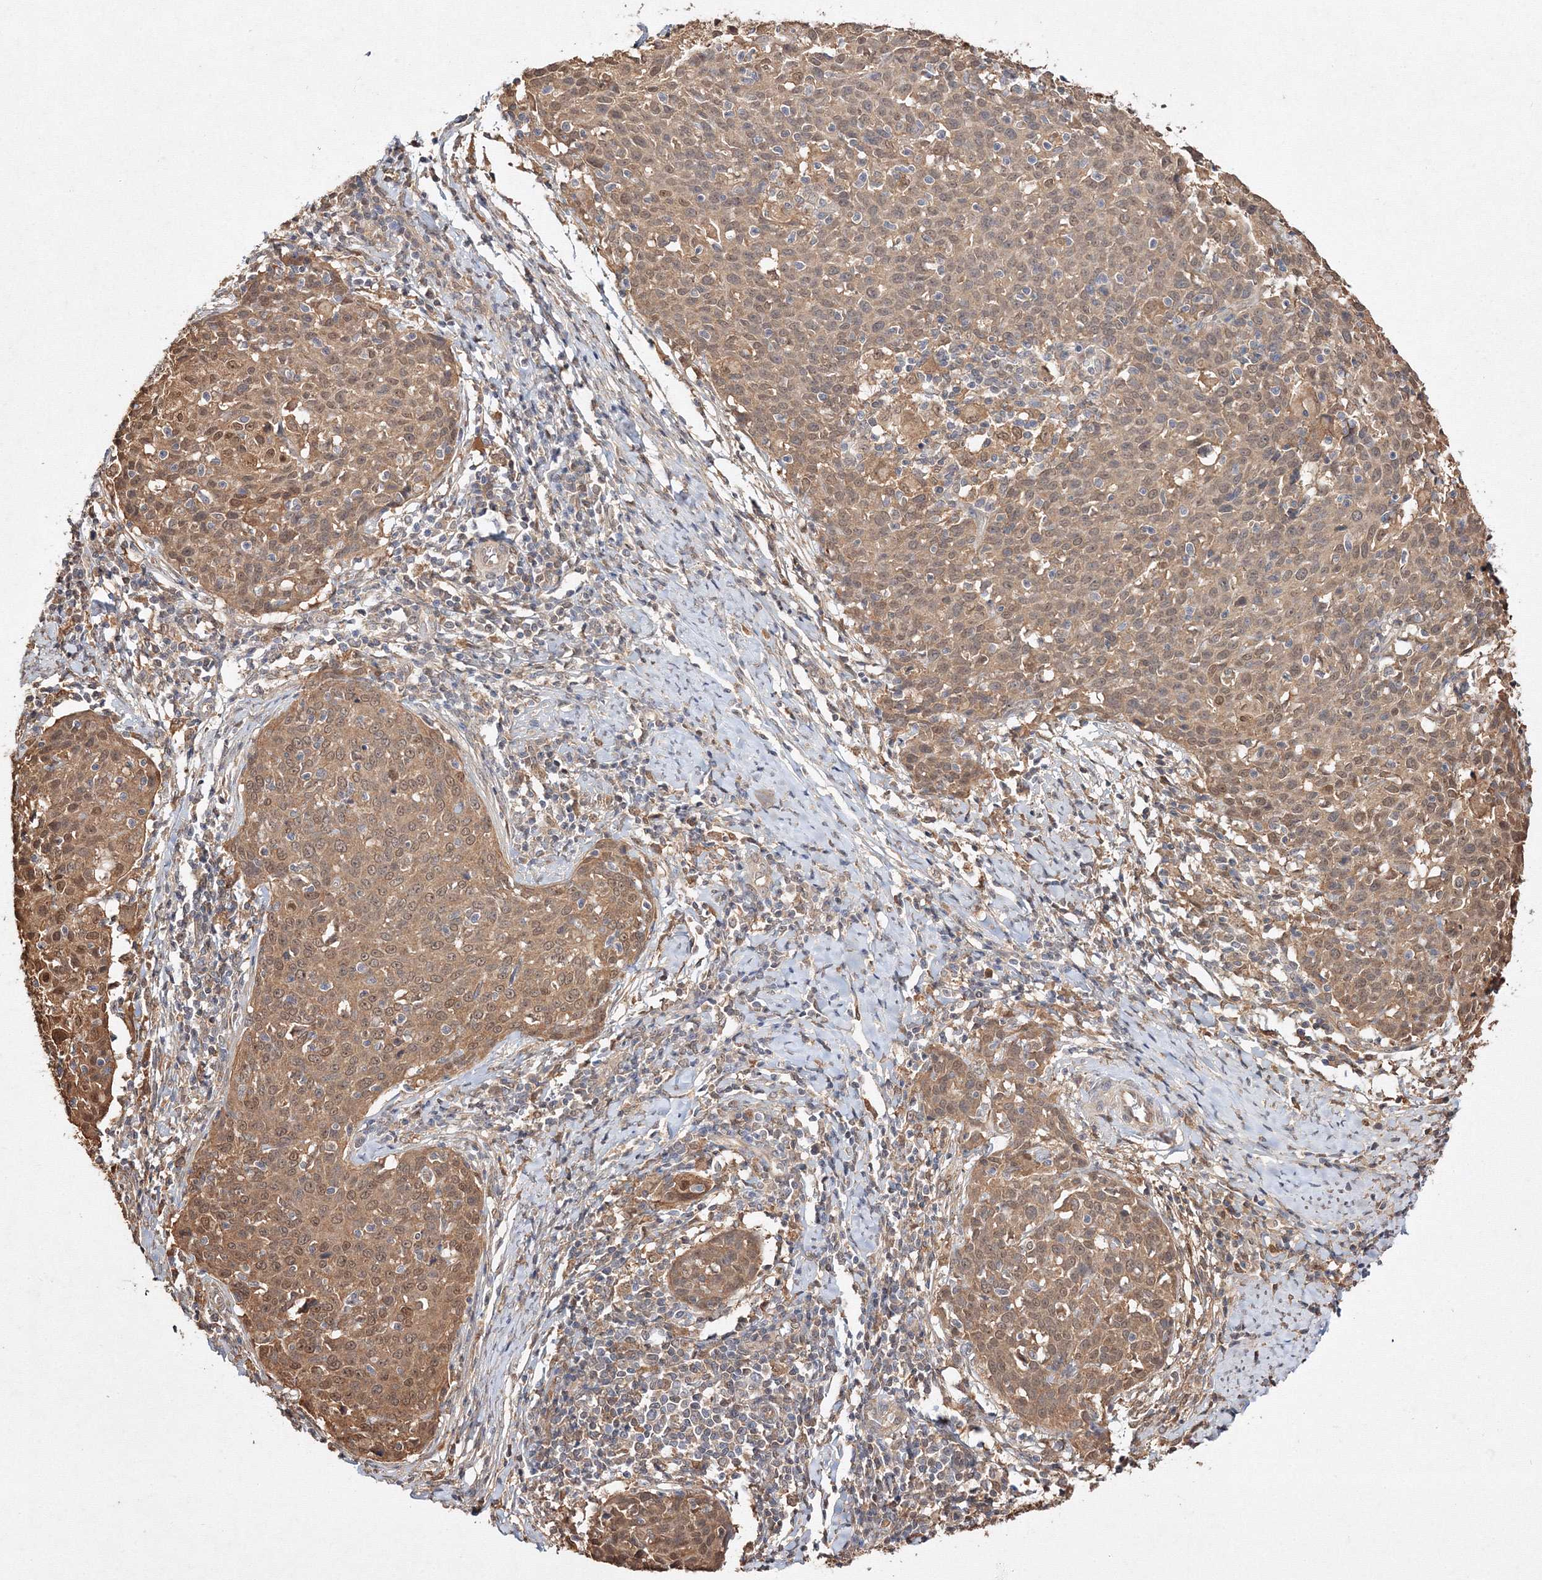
{"staining": {"intensity": "moderate", "quantity": ">75%", "location": "cytoplasmic/membranous,nuclear"}, "tissue": "cervical cancer", "cell_type": "Tumor cells", "image_type": "cancer", "snomed": [{"axis": "morphology", "description": "Squamous cell carcinoma, NOS"}, {"axis": "topography", "description": "Cervix"}], "caption": "This histopathology image exhibits IHC staining of cervical squamous cell carcinoma, with medium moderate cytoplasmic/membranous and nuclear staining in about >75% of tumor cells.", "gene": "S100A11", "patient": {"sex": "female", "age": 38}}